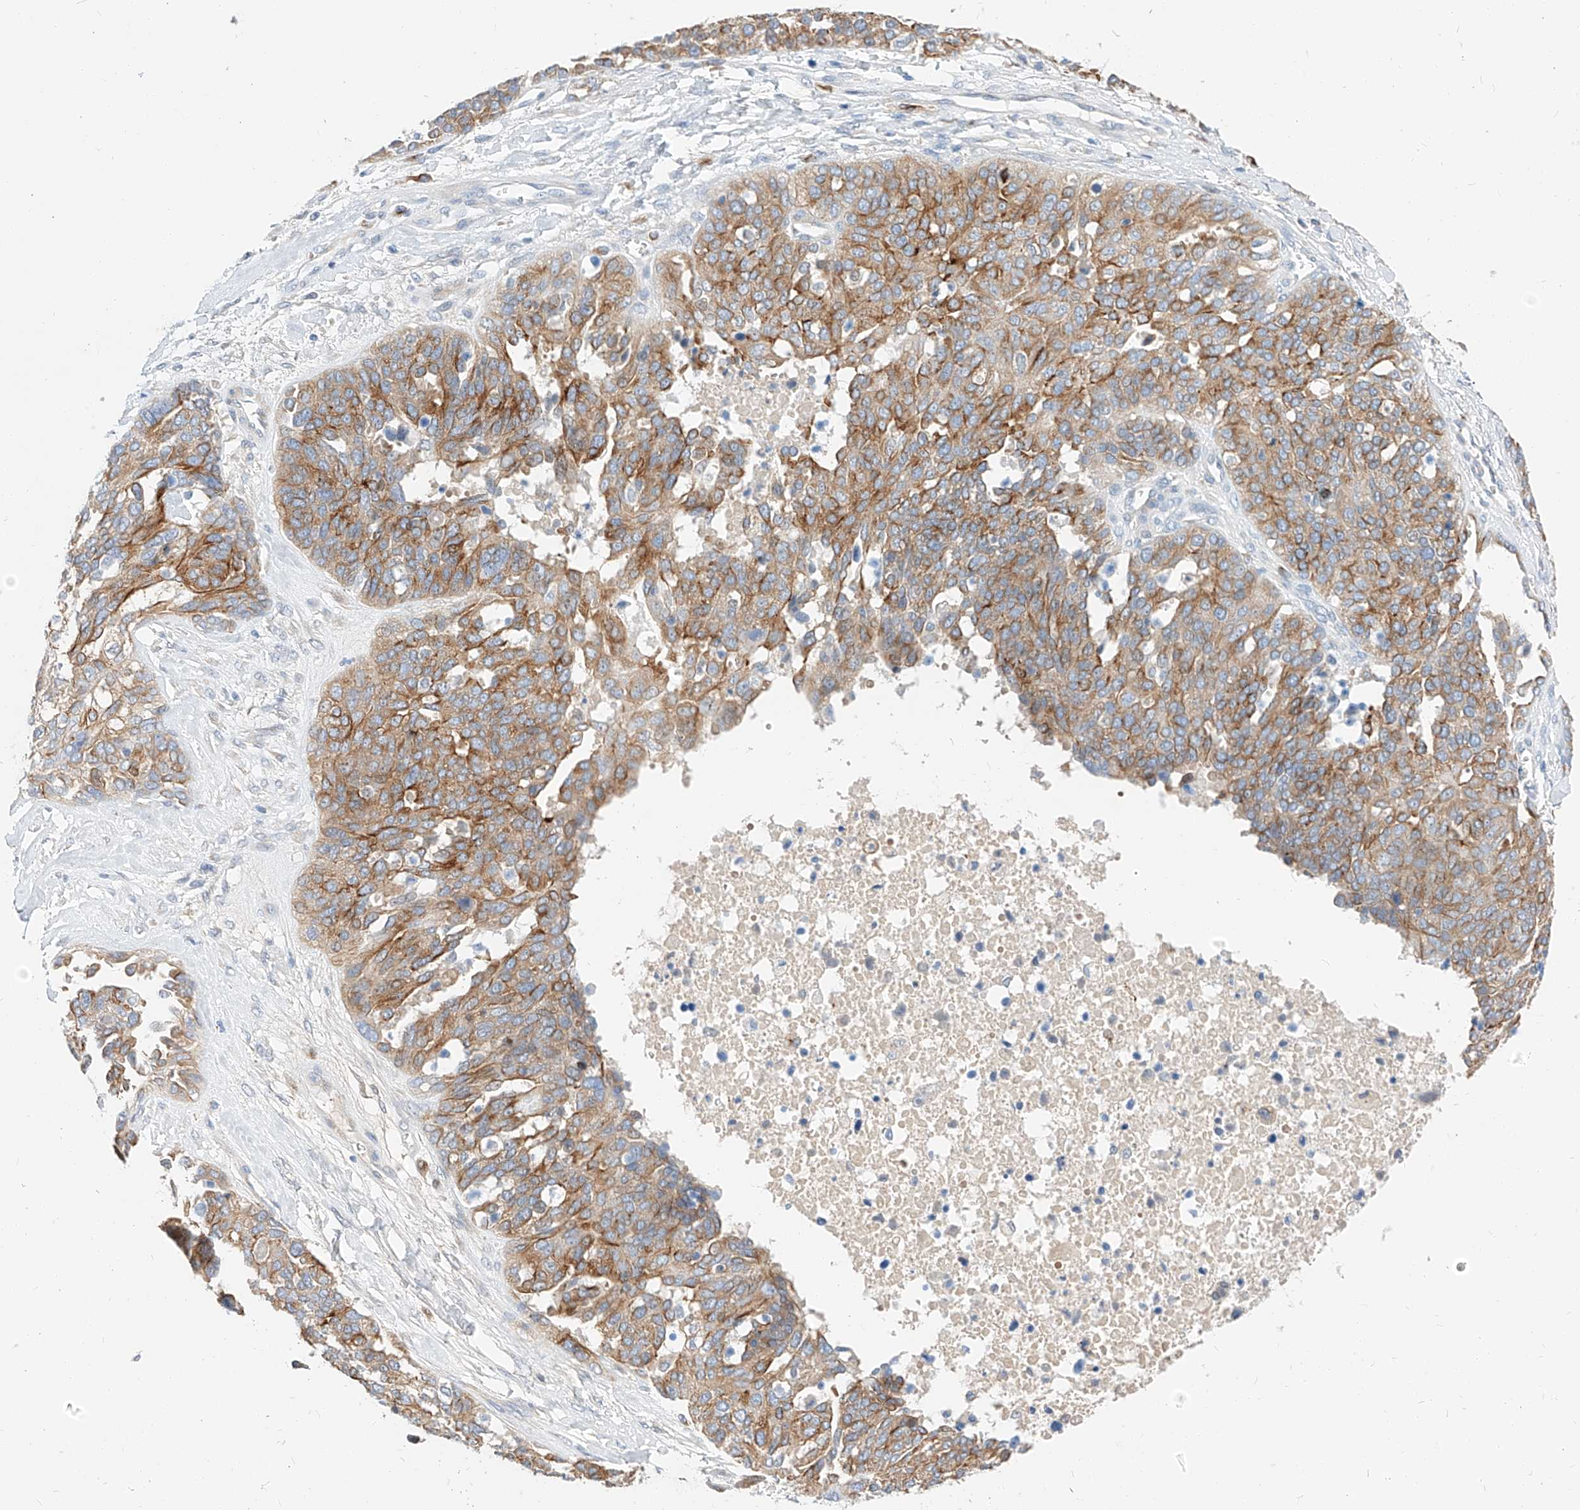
{"staining": {"intensity": "moderate", "quantity": ">75%", "location": "cytoplasmic/membranous"}, "tissue": "ovarian cancer", "cell_type": "Tumor cells", "image_type": "cancer", "snomed": [{"axis": "morphology", "description": "Cystadenocarcinoma, serous, NOS"}, {"axis": "topography", "description": "Ovary"}], "caption": "A high-resolution micrograph shows immunohistochemistry (IHC) staining of ovarian cancer, which shows moderate cytoplasmic/membranous expression in about >75% of tumor cells.", "gene": "MAP7", "patient": {"sex": "female", "age": 44}}